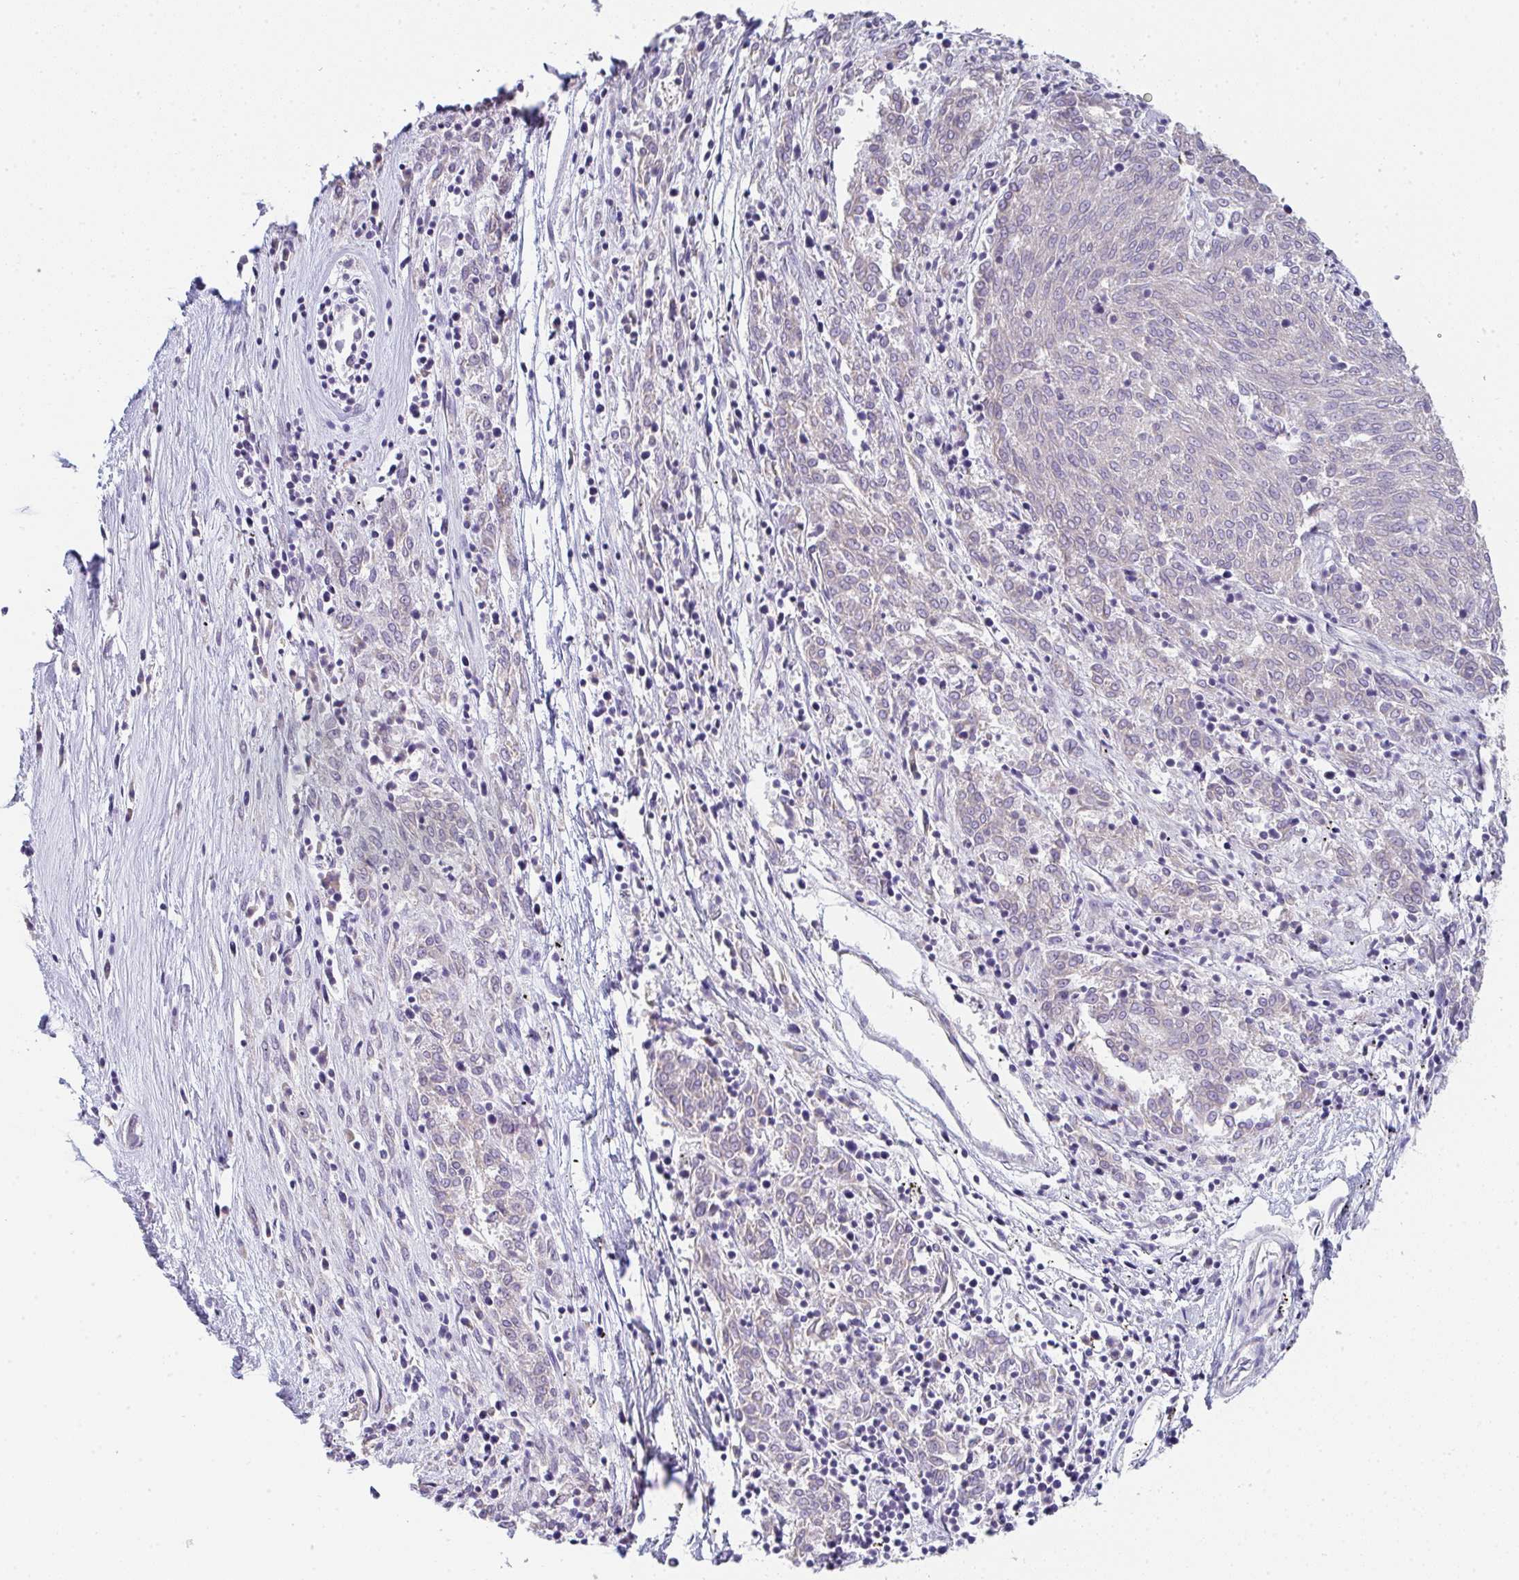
{"staining": {"intensity": "weak", "quantity": "<25%", "location": "cytoplasmic/membranous"}, "tissue": "melanoma", "cell_type": "Tumor cells", "image_type": "cancer", "snomed": [{"axis": "morphology", "description": "Malignant melanoma, NOS"}, {"axis": "topography", "description": "Skin"}], "caption": "Image shows no significant protein positivity in tumor cells of melanoma.", "gene": "CACNA1S", "patient": {"sex": "female", "age": 72}}